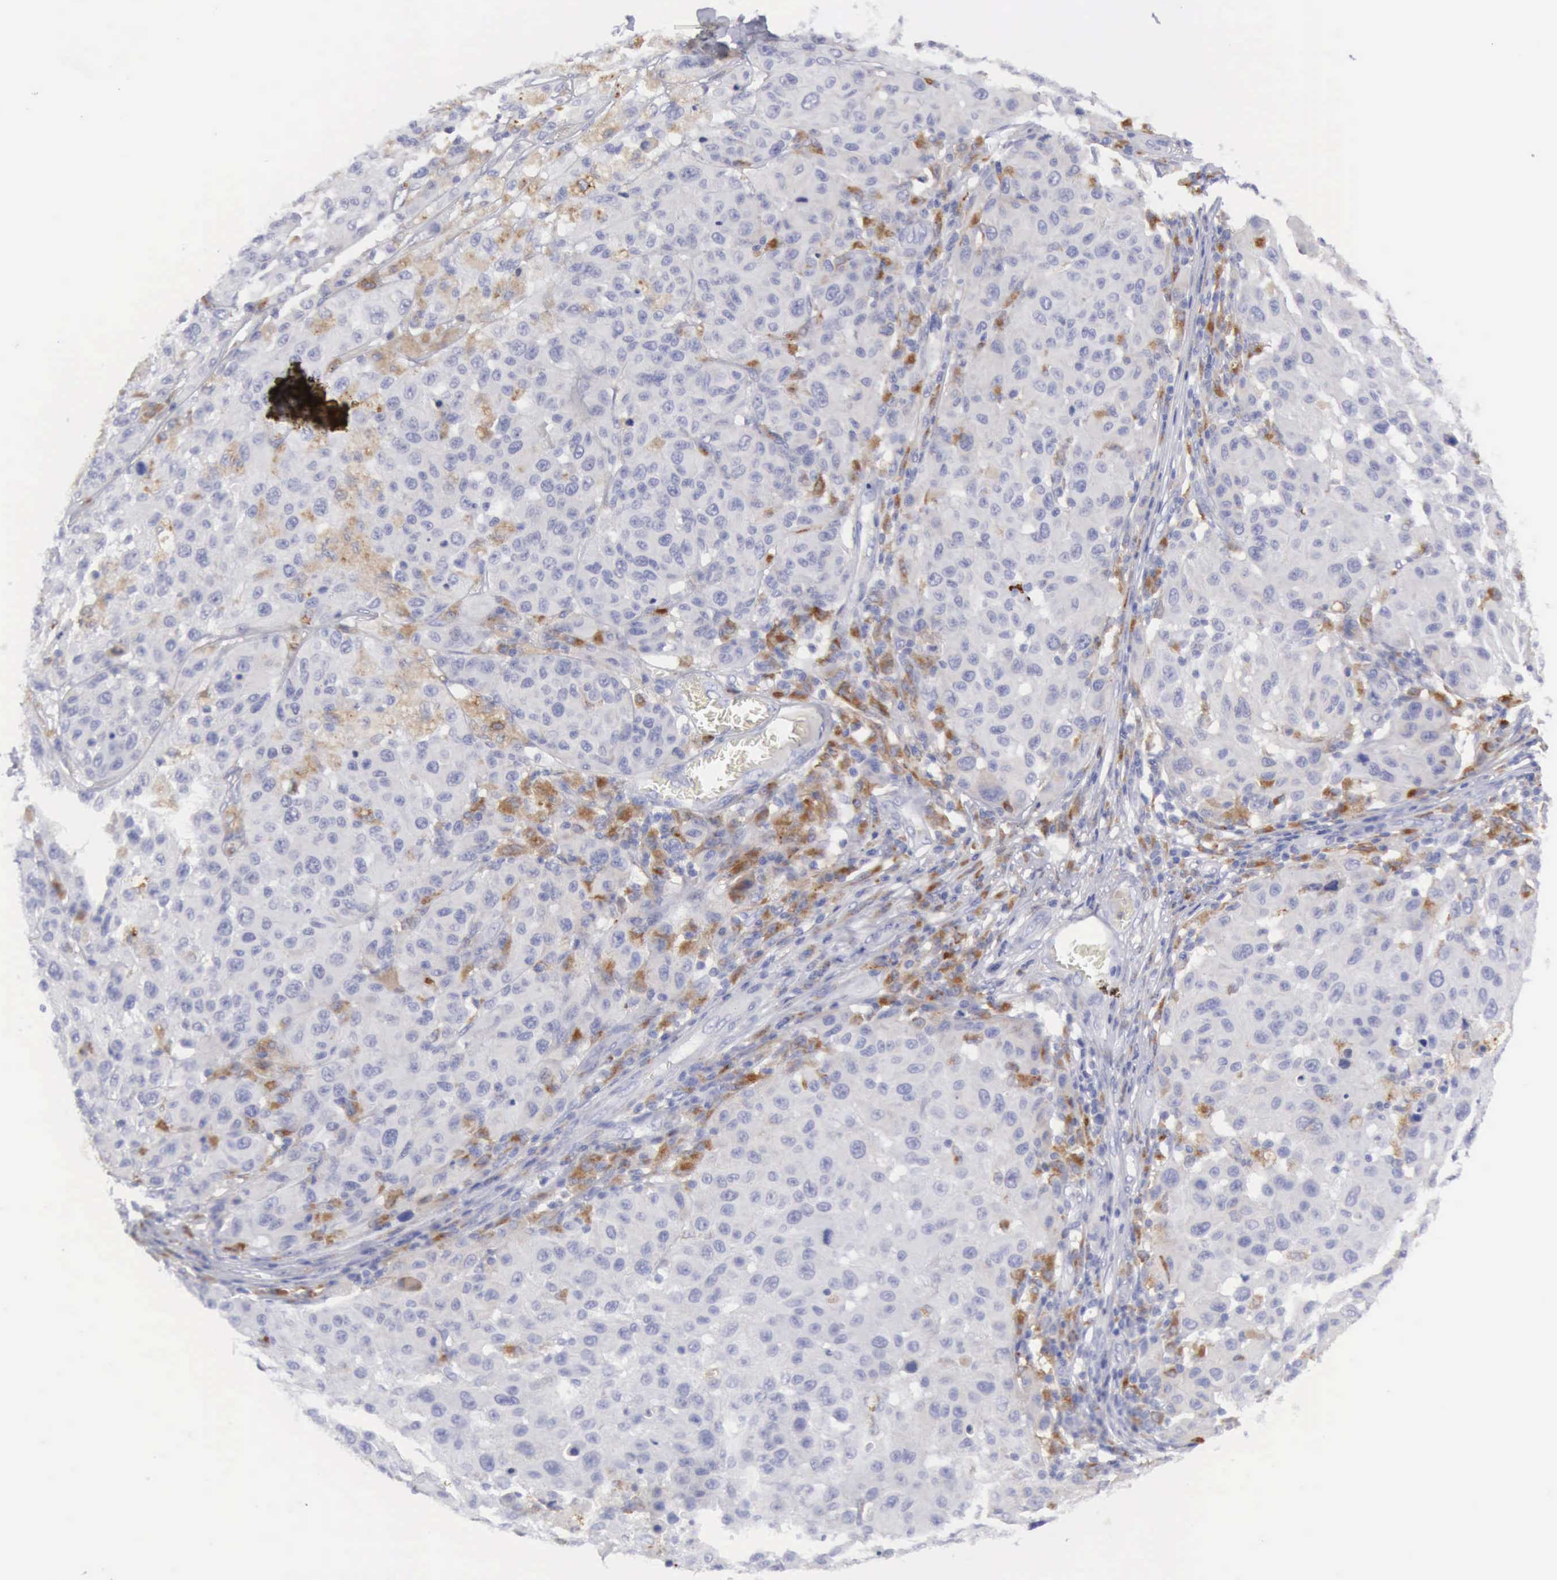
{"staining": {"intensity": "weak", "quantity": "<25%", "location": "cytoplasmic/membranous"}, "tissue": "melanoma", "cell_type": "Tumor cells", "image_type": "cancer", "snomed": [{"axis": "morphology", "description": "Malignant melanoma, NOS"}, {"axis": "topography", "description": "Skin"}], "caption": "Melanoma was stained to show a protein in brown. There is no significant staining in tumor cells.", "gene": "CTSS", "patient": {"sex": "female", "age": 77}}